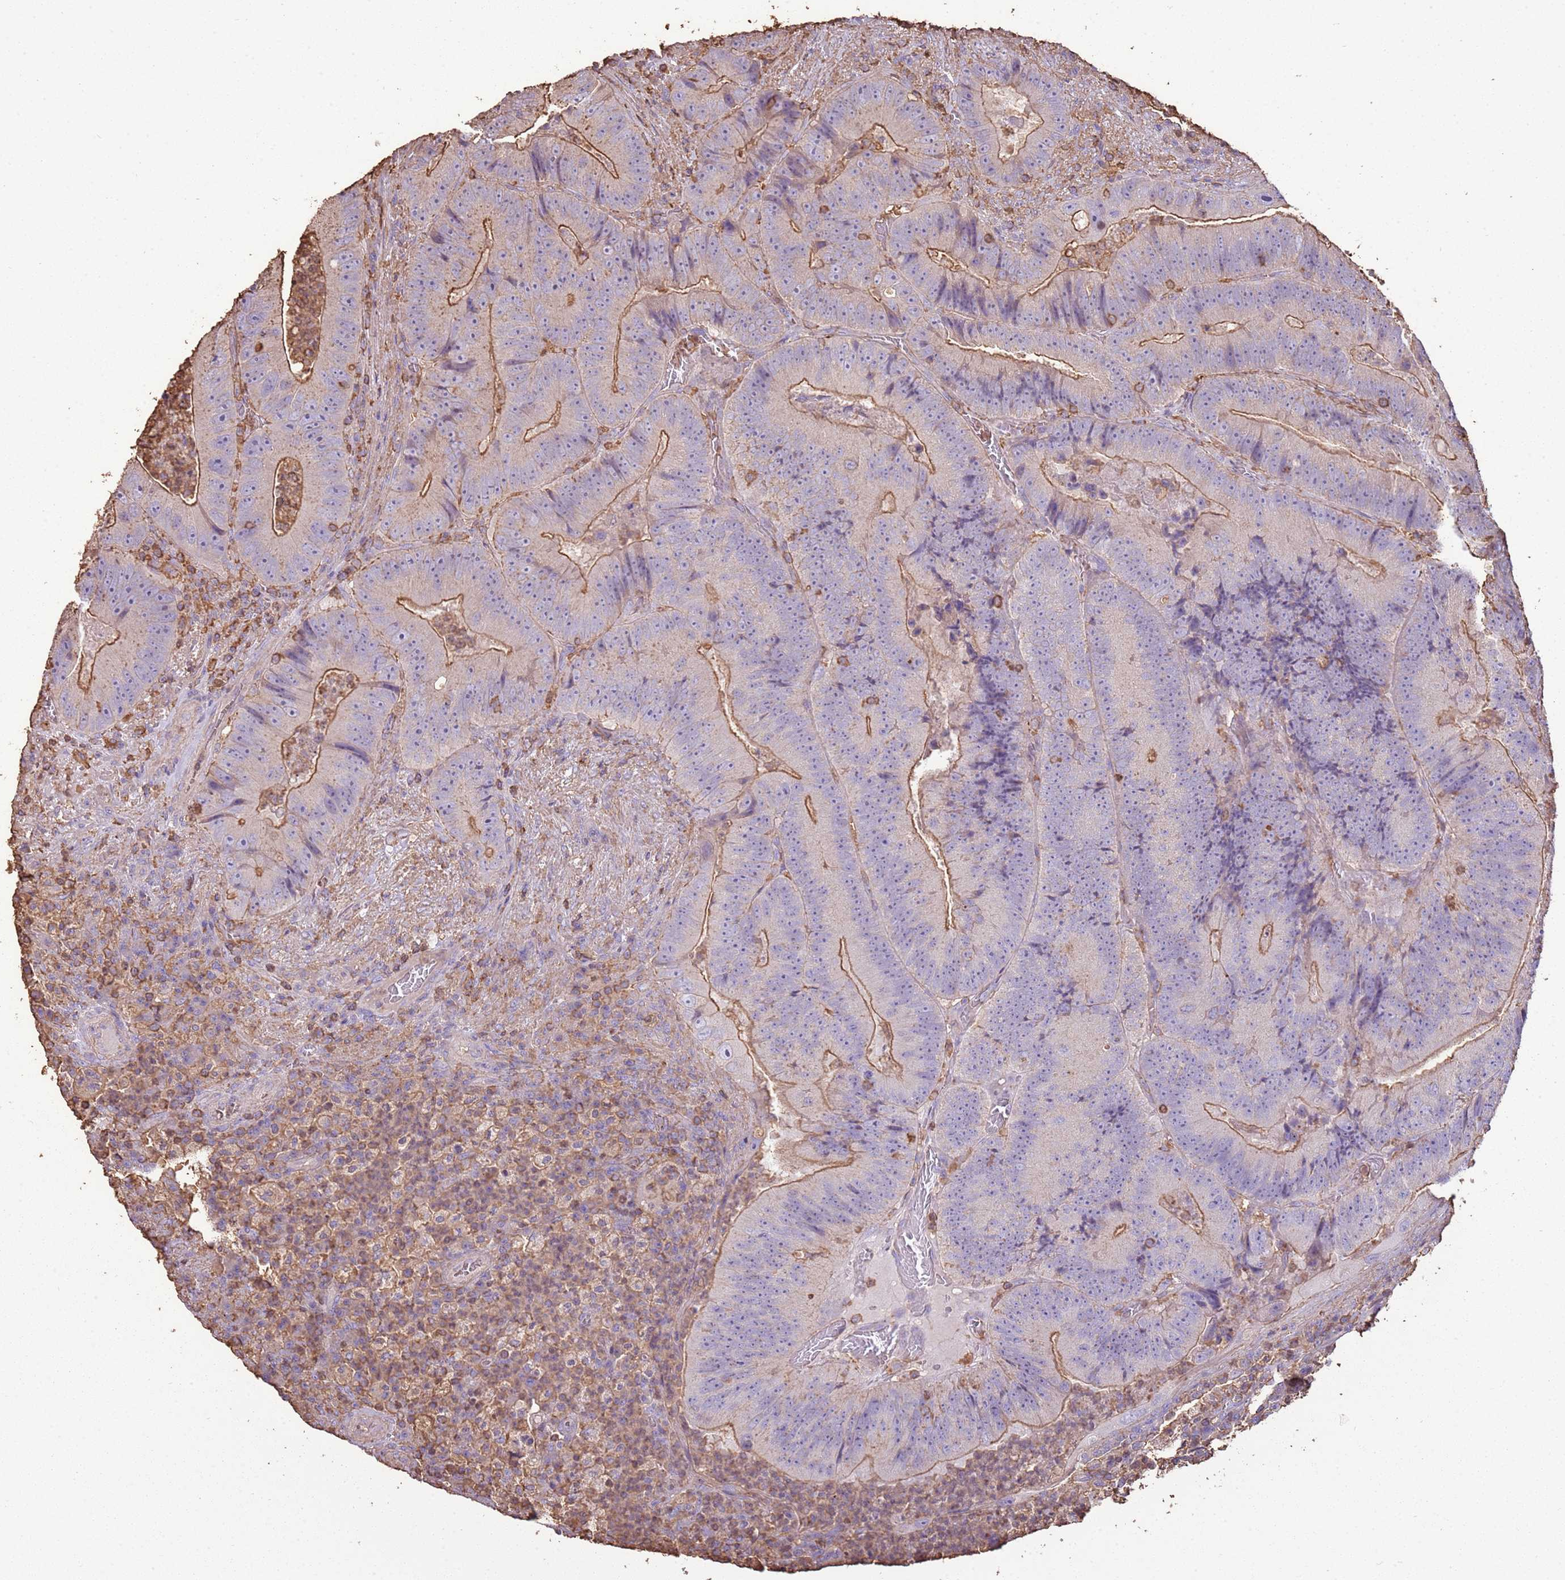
{"staining": {"intensity": "moderate", "quantity": "25%-75%", "location": "cytoplasmic/membranous"}, "tissue": "colorectal cancer", "cell_type": "Tumor cells", "image_type": "cancer", "snomed": [{"axis": "morphology", "description": "Adenocarcinoma, NOS"}, {"axis": "topography", "description": "Colon"}], "caption": "Adenocarcinoma (colorectal) tissue reveals moderate cytoplasmic/membranous positivity in about 25%-75% of tumor cells The staining is performed using DAB (3,3'-diaminobenzidine) brown chromogen to label protein expression. The nuclei are counter-stained blue using hematoxylin.", "gene": "ARL10", "patient": {"sex": "female", "age": 86}}